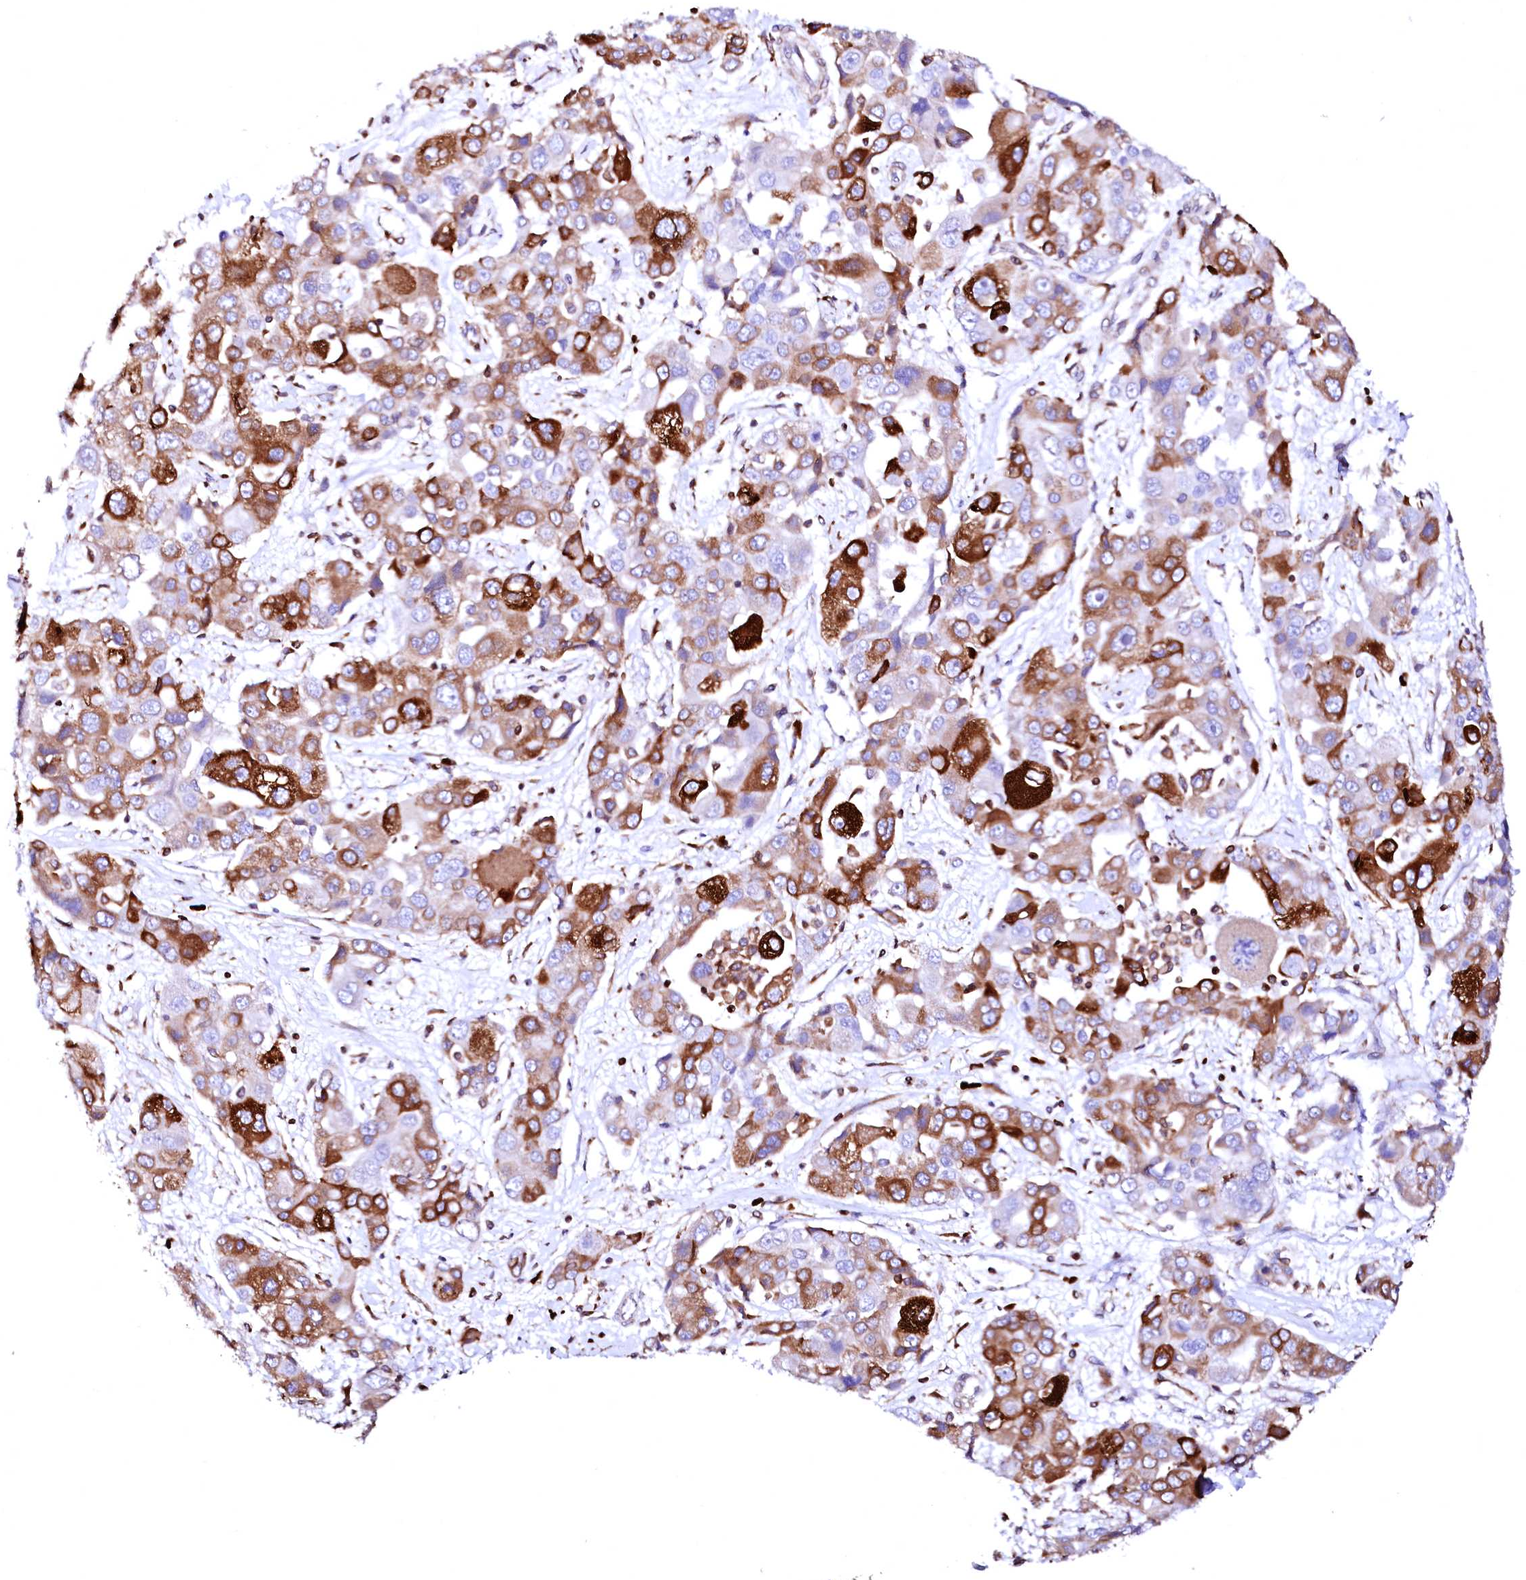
{"staining": {"intensity": "strong", "quantity": "25%-75%", "location": "cytoplasmic/membranous"}, "tissue": "liver cancer", "cell_type": "Tumor cells", "image_type": "cancer", "snomed": [{"axis": "morphology", "description": "Cholangiocarcinoma"}, {"axis": "topography", "description": "Liver"}], "caption": "Protein analysis of cholangiocarcinoma (liver) tissue demonstrates strong cytoplasmic/membranous expression in about 25%-75% of tumor cells.", "gene": "DERL1", "patient": {"sex": "male", "age": 67}}